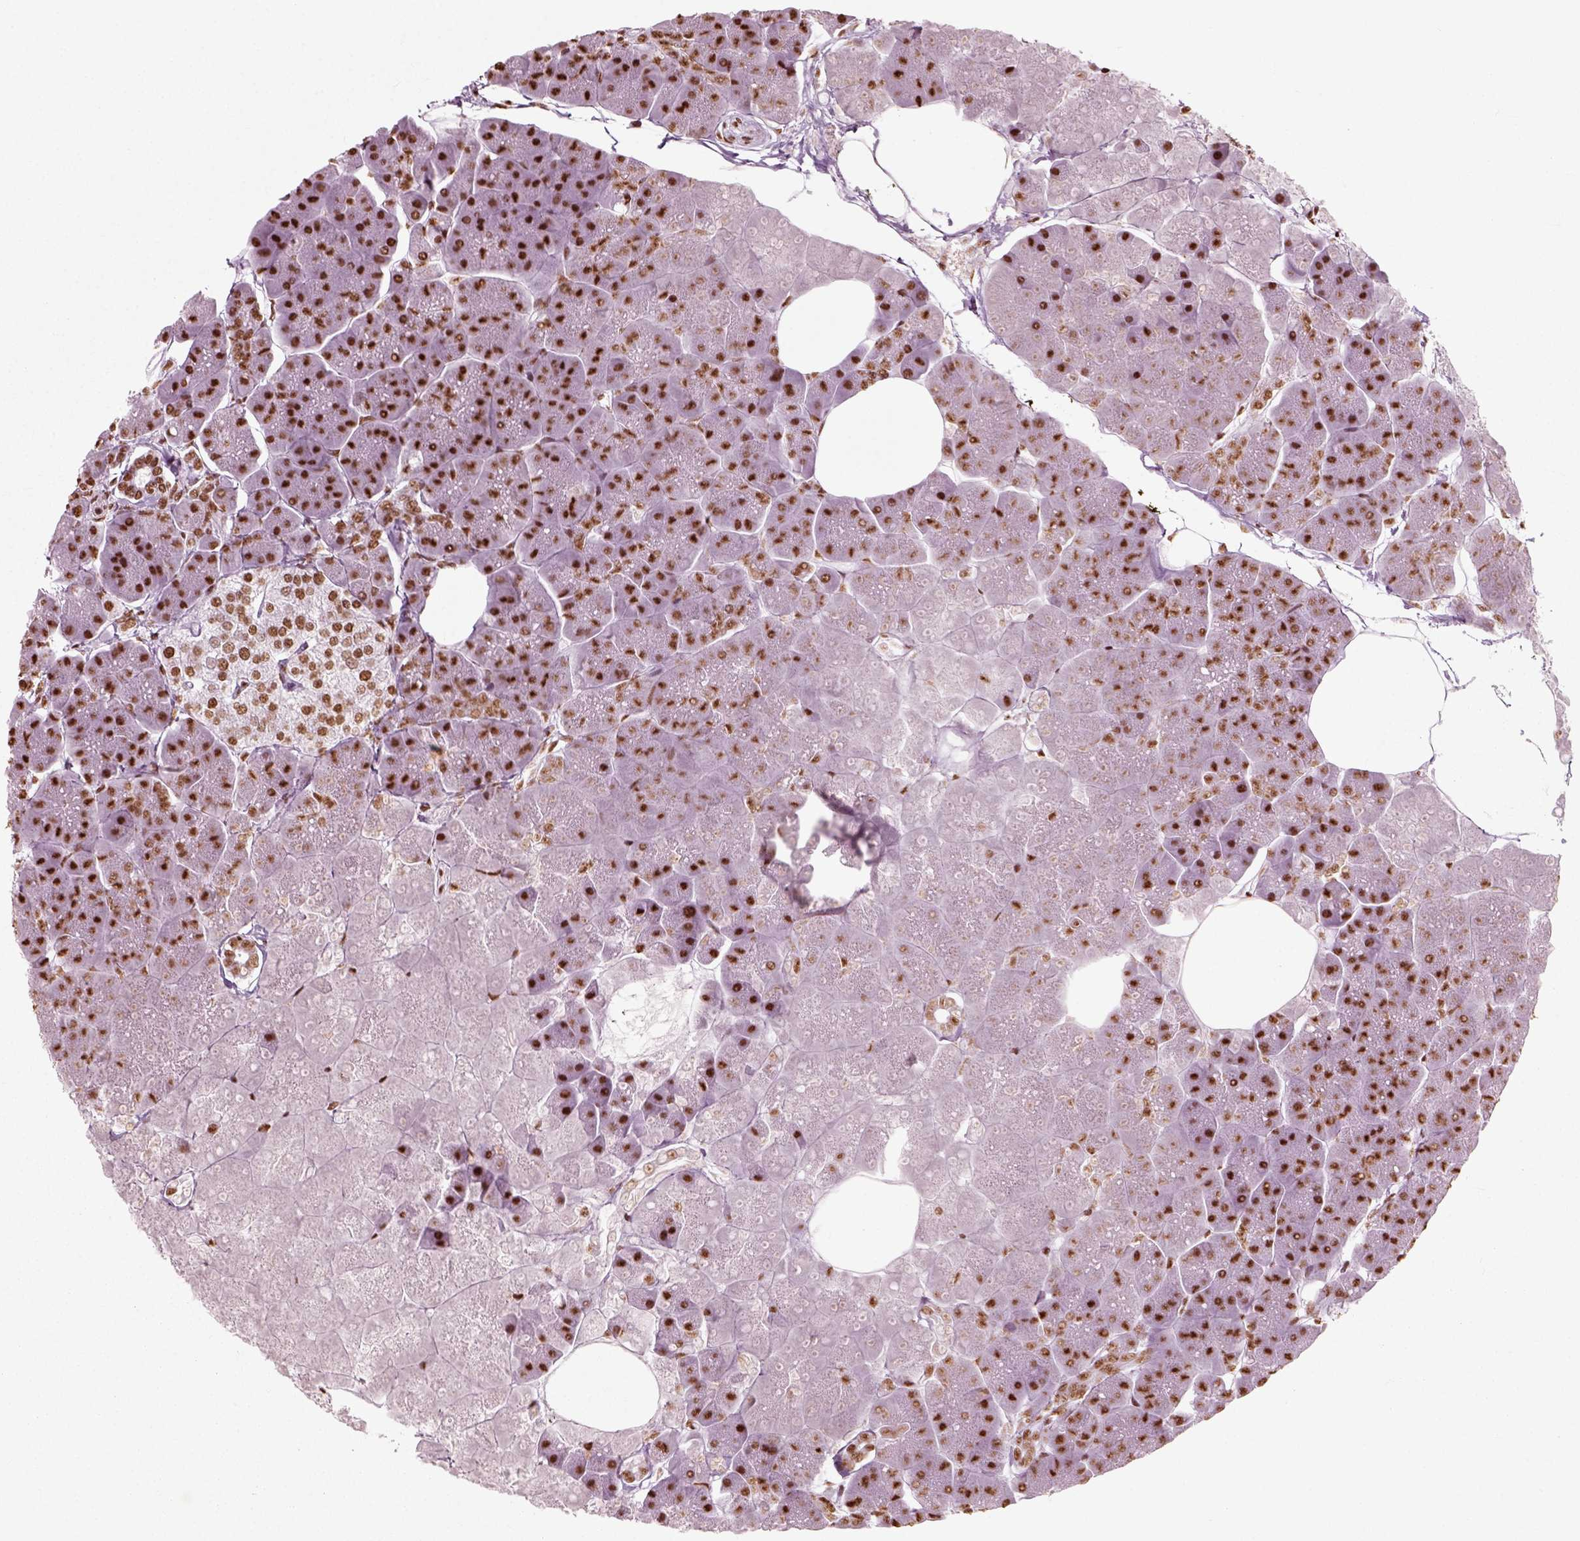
{"staining": {"intensity": "strong", "quantity": ">75%", "location": "nuclear"}, "tissue": "pancreas", "cell_type": "Exocrine glandular cells", "image_type": "normal", "snomed": [{"axis": "morphology", "description": "Normal tissue, NOS"}, {"axis": "topography", "description": "Adipose tissue"}, {"axis": "topography", "description": "Pancreas"}, {"axis": "topography", "description": "Peripheral nerve tissue"}], "caption": "Immunohistochemical staining of benign pancreas exhibits >75% levels of strong nuclear protein positivity in about >75% of exocrine glandular cells. (DAB IHC with brightfield microscopy, high magnification).", "gene": "POLR1H", "patient": {"sex": "female", "age": 58}}